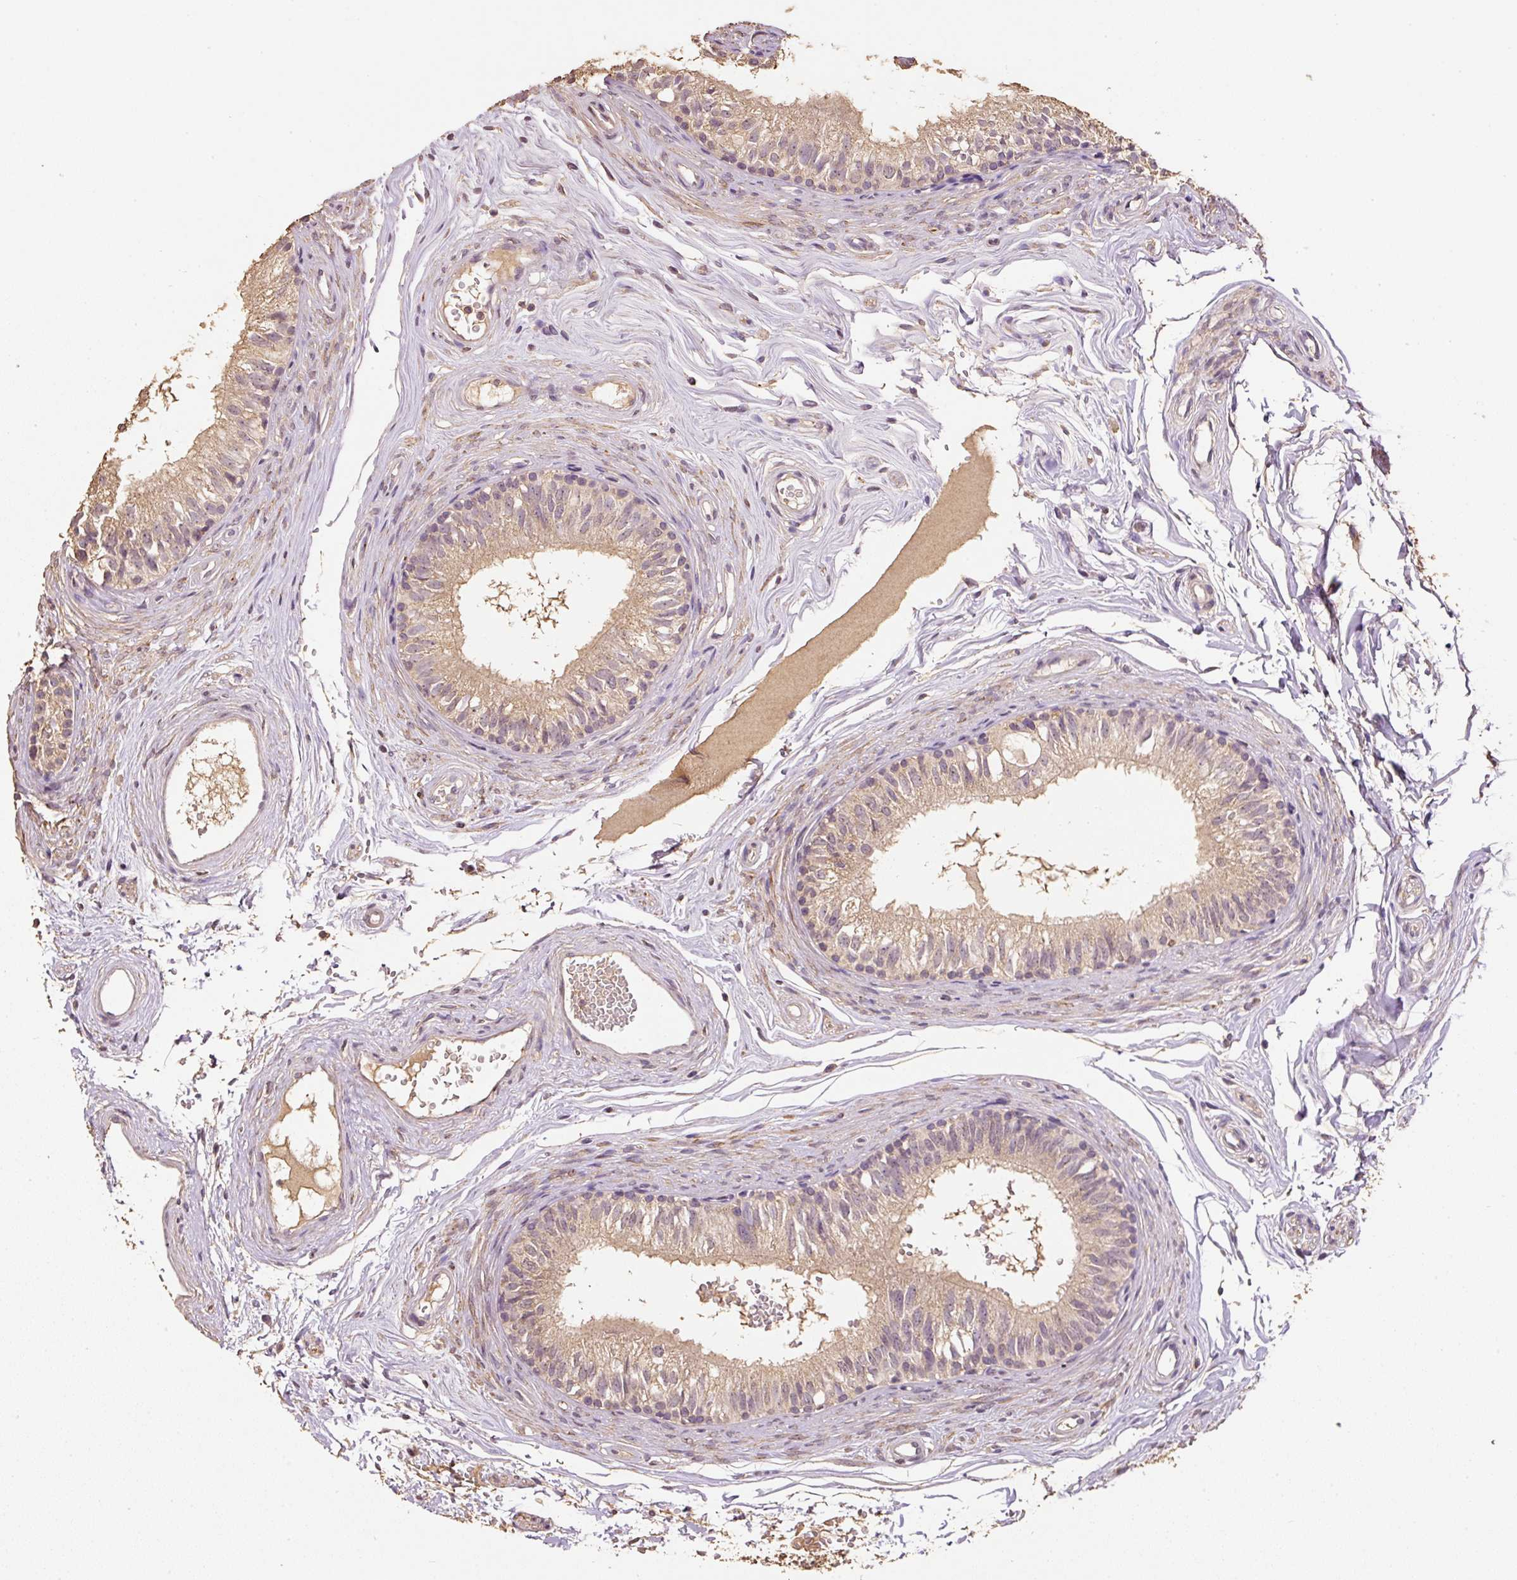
{"staining": {"intensity": "weak", "quantity": ">75%", "location": "cytoplasmic/membranous"}, "tissue": "epididymis", "cell_type": "Glandular cells", "image_type": "normal", "snomed": [{"axis": "morphology", "description": "Normal tissue, NOS"}, {"axis": "topography", "description": "Epididymis"}], "caption": "The immunohistochemical stain highlights weak cytoplasmic/membranous staining in glandular cells of normal epididymis. The staining was performed using DAB, with brown indicating positive protein expression. Nuclei are stained blue with hematoxylin.", "gene": "HERC2", "patient": {"sex": "male", "age": 45}}